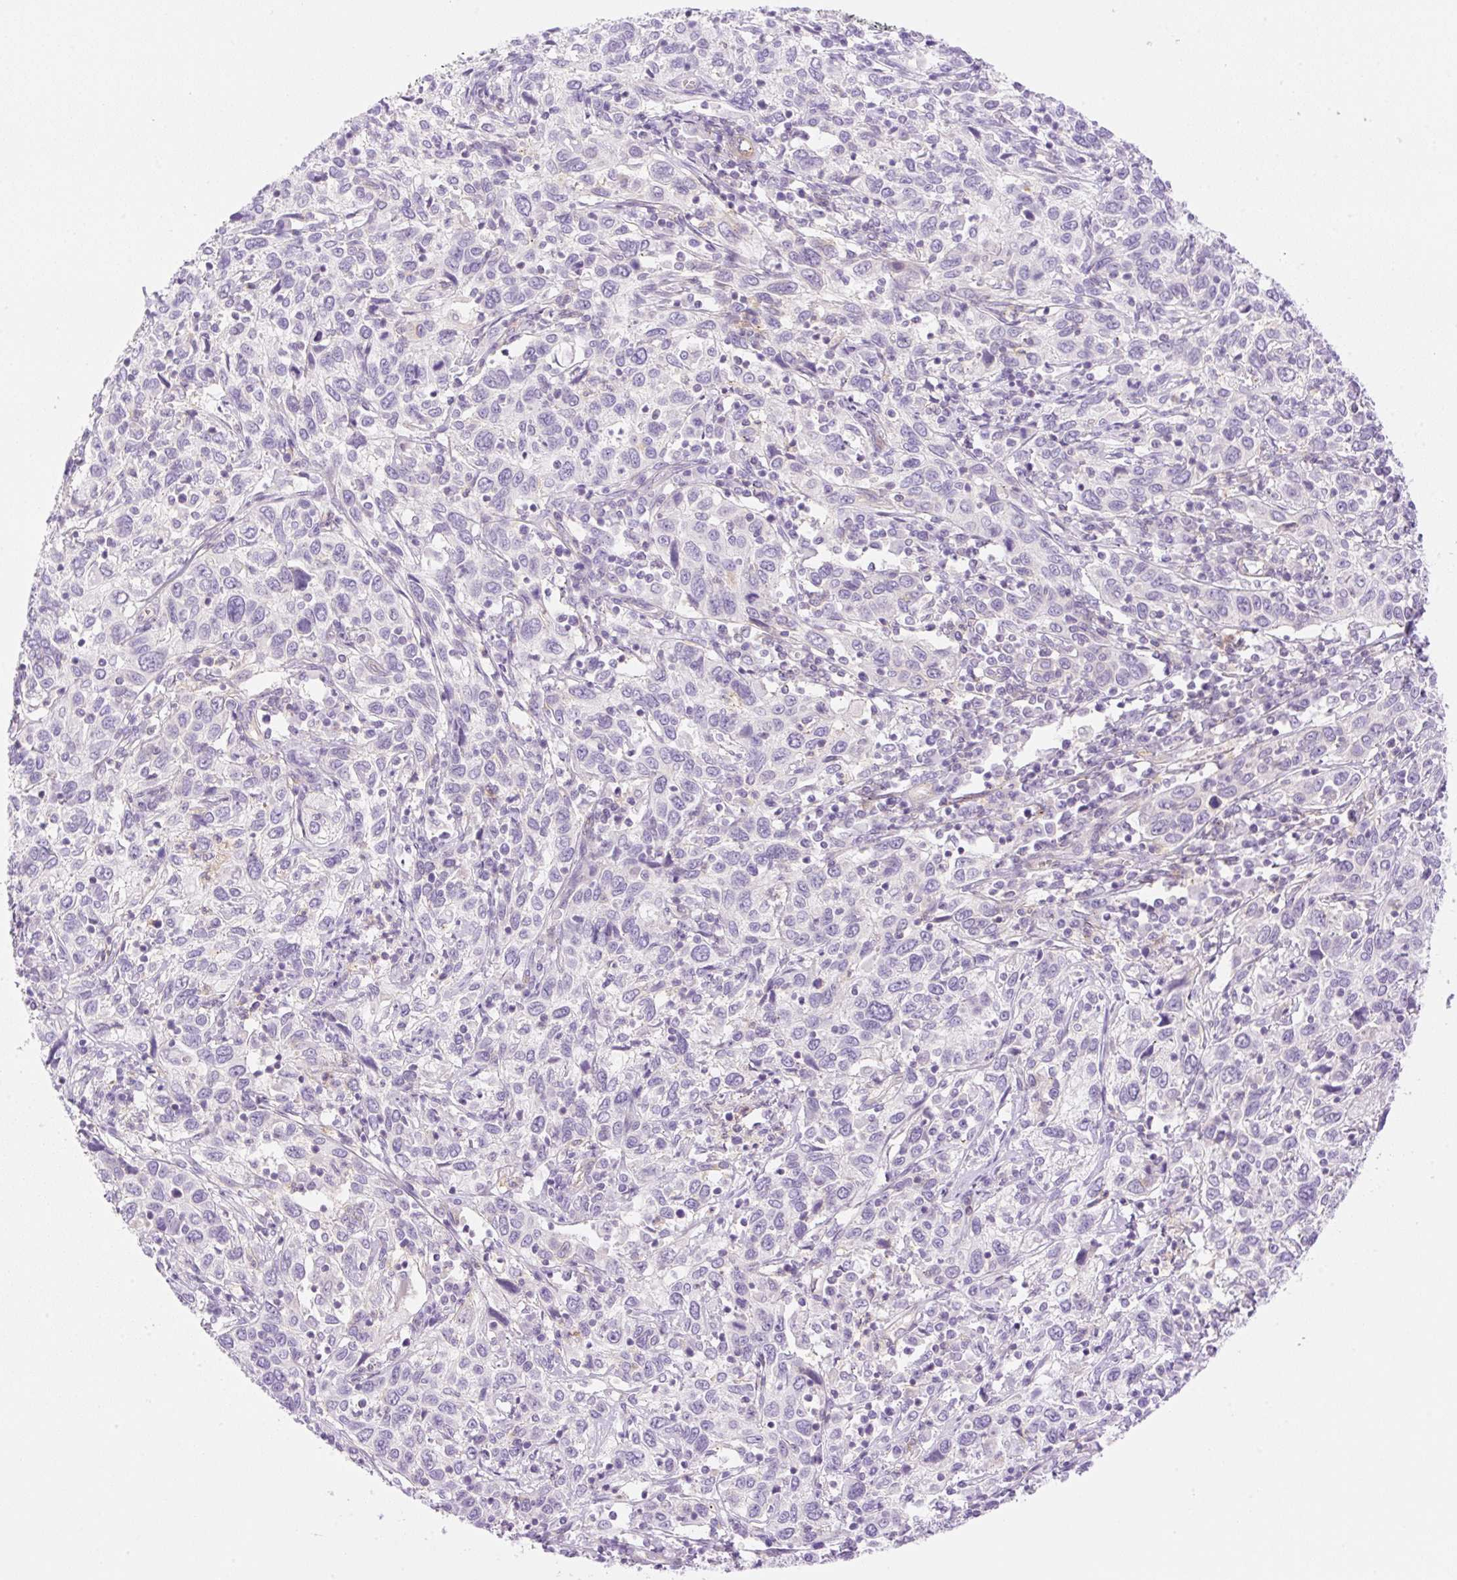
{"staining": {"intensity": "negative", "quantity": "none", "location": "none"}, "tissue": "cervical cancer", "cell_type": "Tumor cells", "image_type": "cancer", "snomed": [{"axis": "morphology", "description": "Squamous cell carcinoma, NOS"}, {"axis": "topography", "description": "Cervix"}], "caption": "An image of cervical cancer stained for a protein exhibits no brown staining in tumor cells.", "gene": "EHD3", "patient": {"sex": "female", "age": 46}}